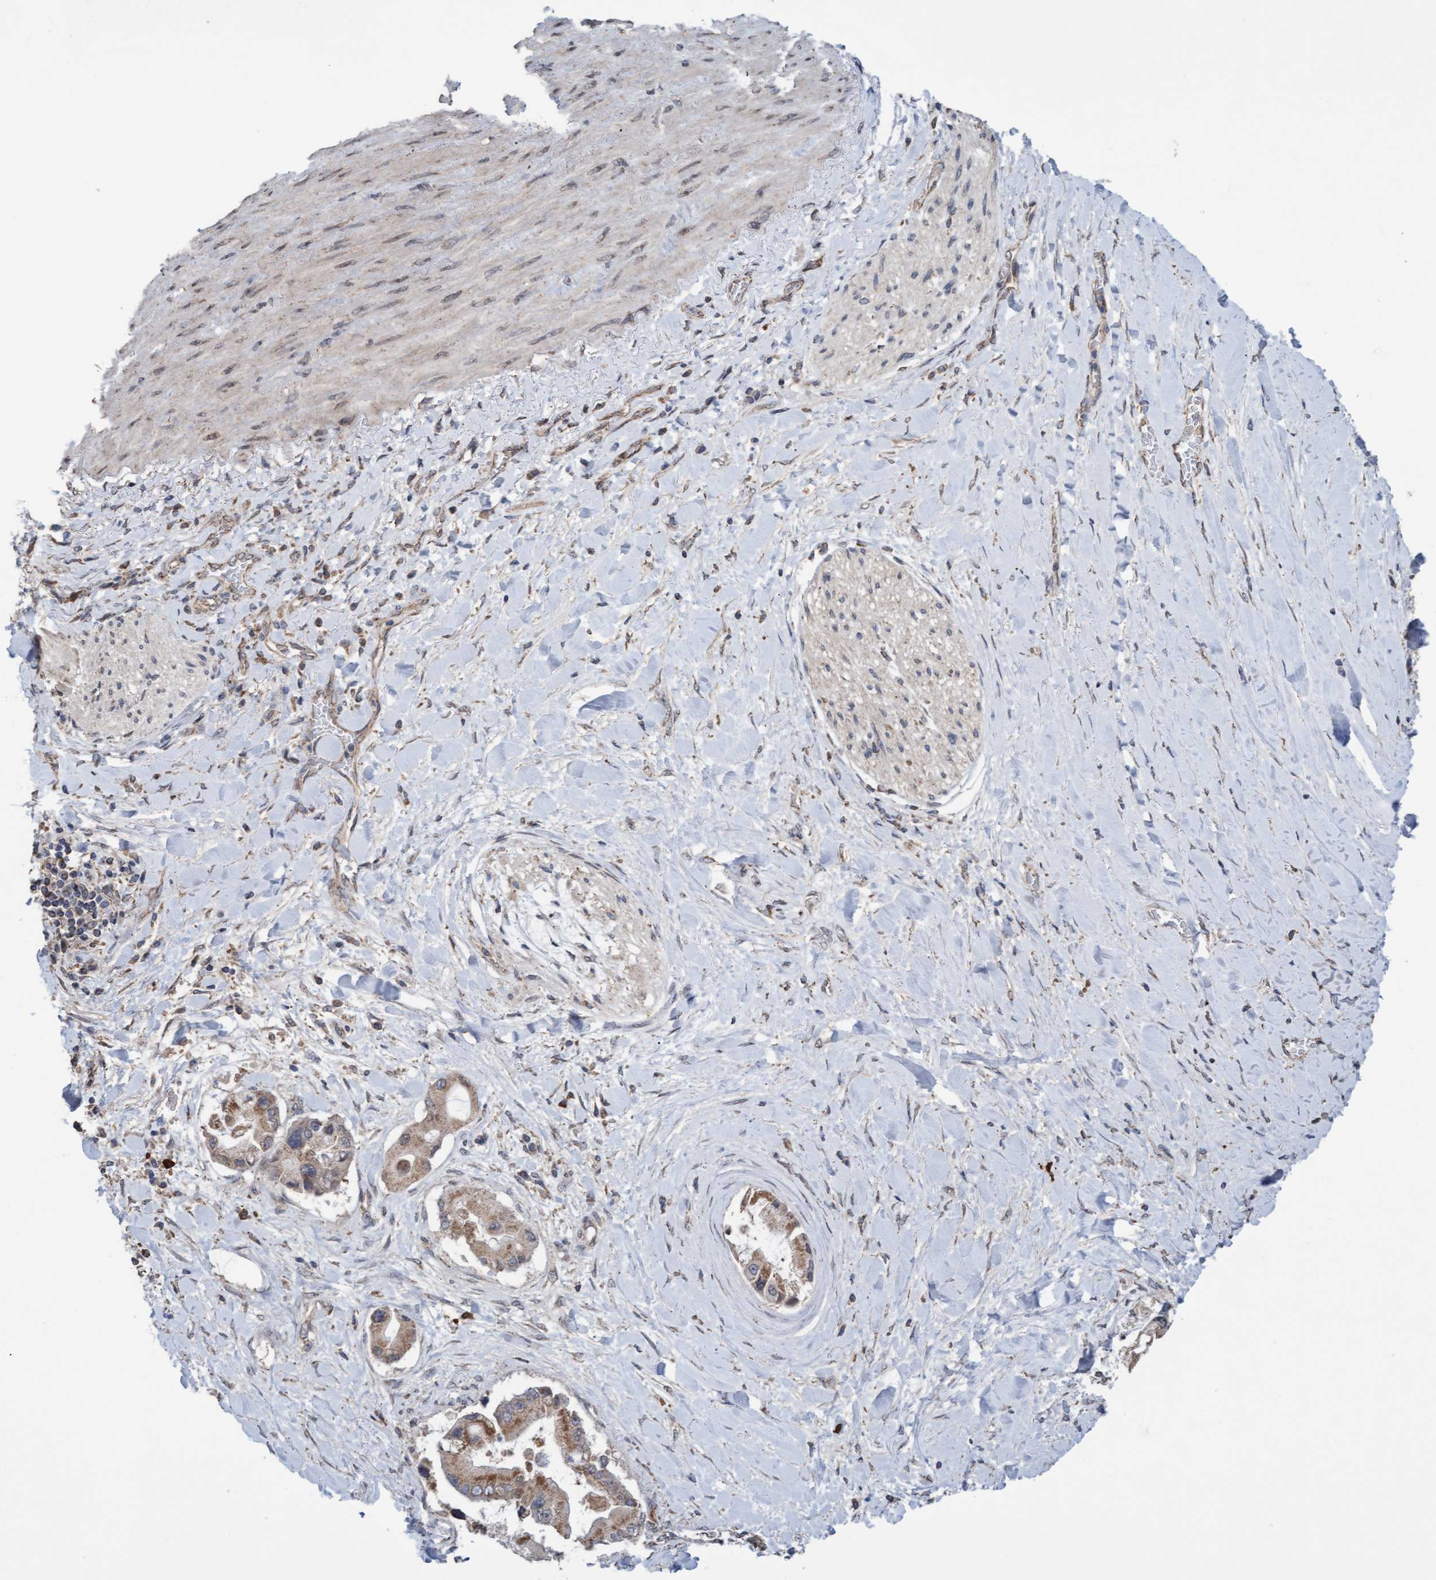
{"staining": {"intensity": "moderate", "quantity": ">75%", "location": "cytoplasmic/membranous"}, "tissue": "liver cancer", "cell_type": "Tumor cells", "image_type": "cancer", "snomed": [{"axis": "morphology", "description": "Cholangiocarcinoma"}, {"axis": "topography", "description": "Liver"}], "caption": "Liver cancer stained with a protein marker demonstrates moderate staining in tumor cells.", "gene": "MGLL", "patient": {"sex": "male", "age": 50}}